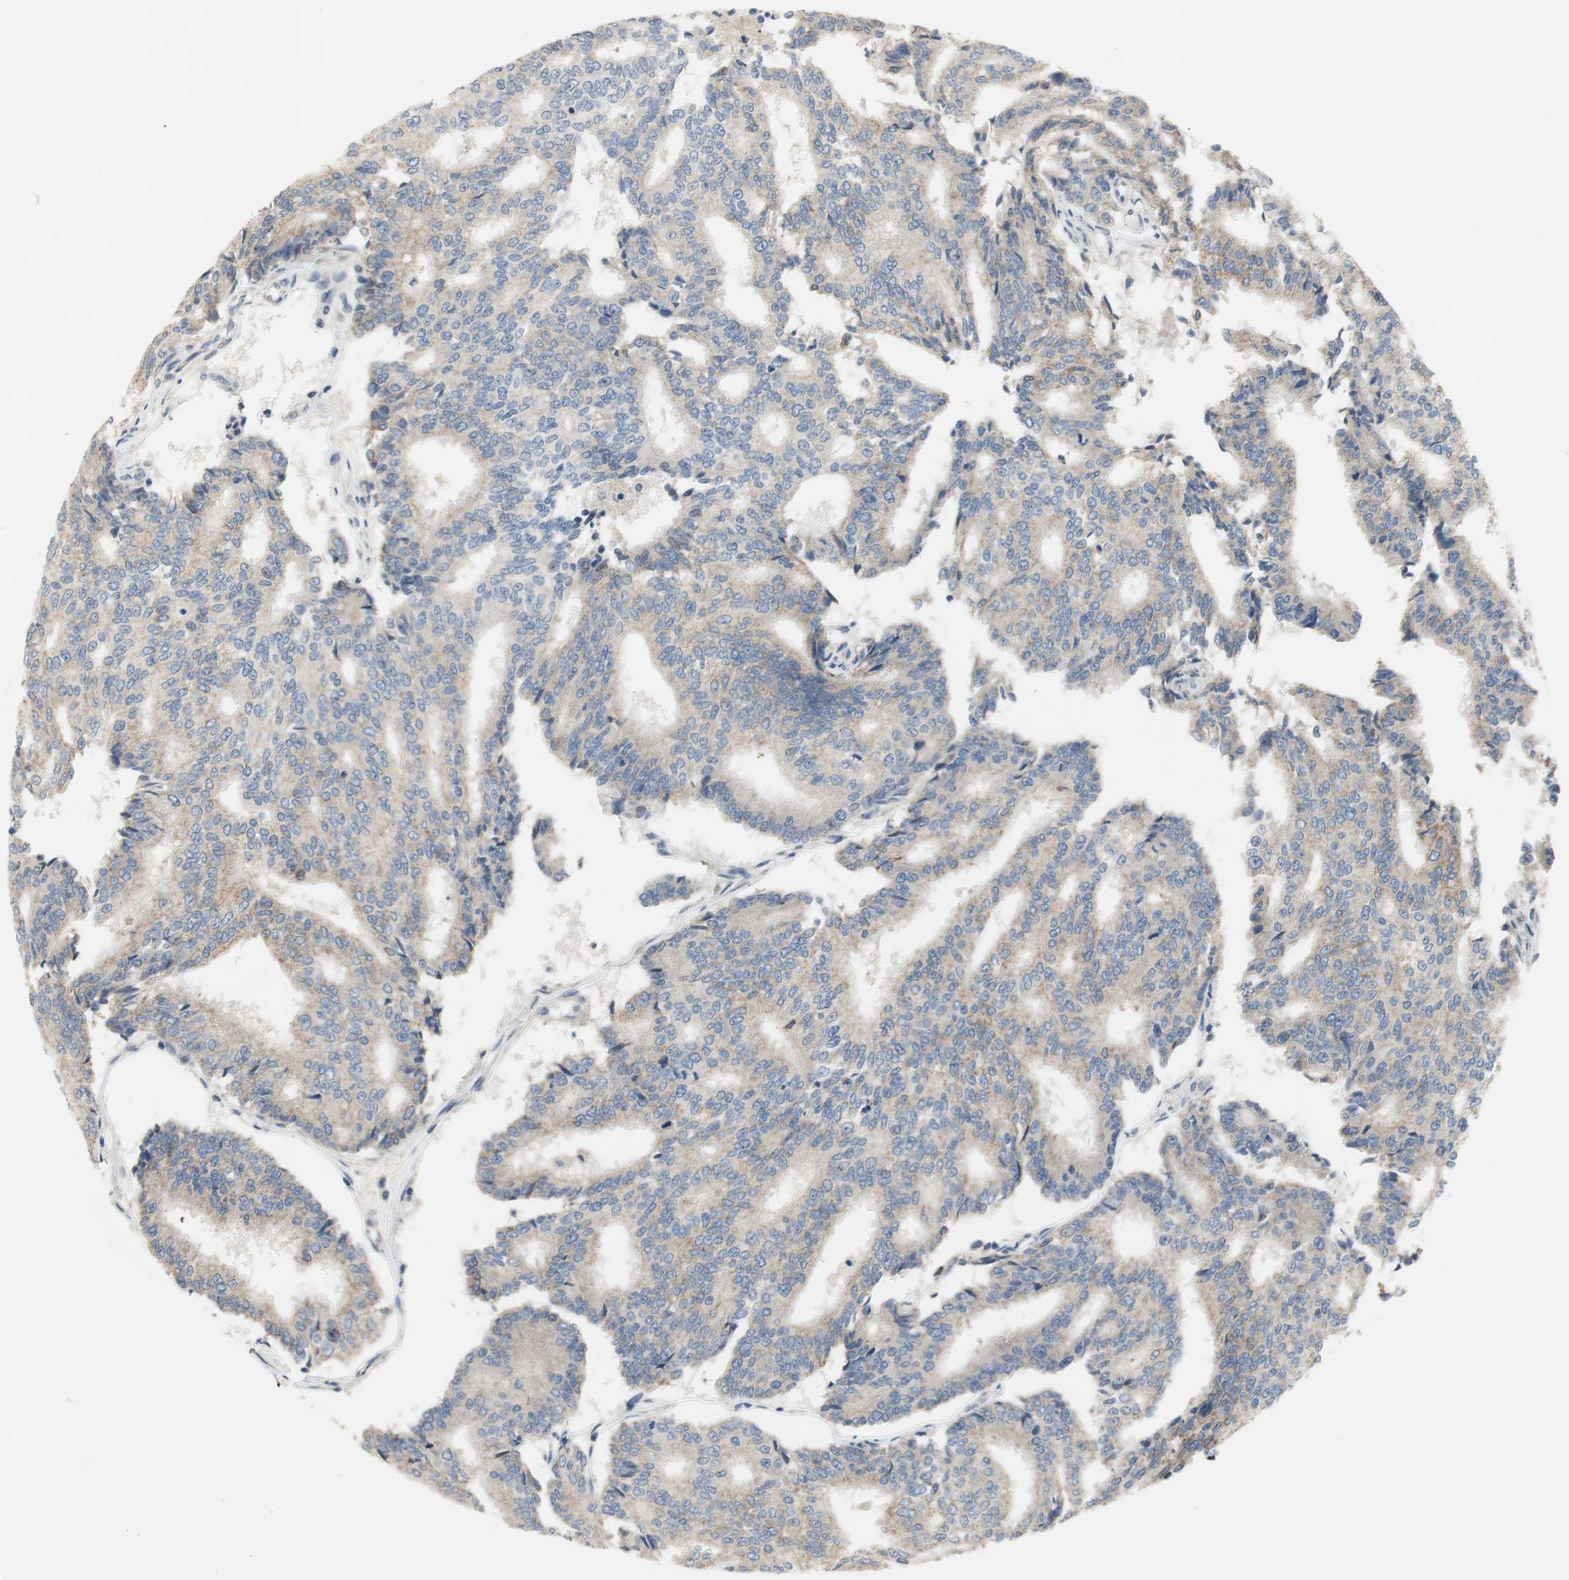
{"staining": {"intensity": "weak", "quantity": "25%-75%", "location": "cytoplasmic/membranous"}, "tissue": "prostate cancer", "cell_type": "Tumor cells", "image_type": "cancer", "snomed": [{"axis": "morphology", "description": "Adenocarcinoma, High grade"}, {"axis": "topography", "description": "Prostate"}], "caption": "Adenocarcinoma (high-grade) (prostate) stained for a protein exhibits weak cytoplasmic/membranous positivity in tumor cells.", "gene": "TACR3", "patient": {"sex": "male", "age": 55}}